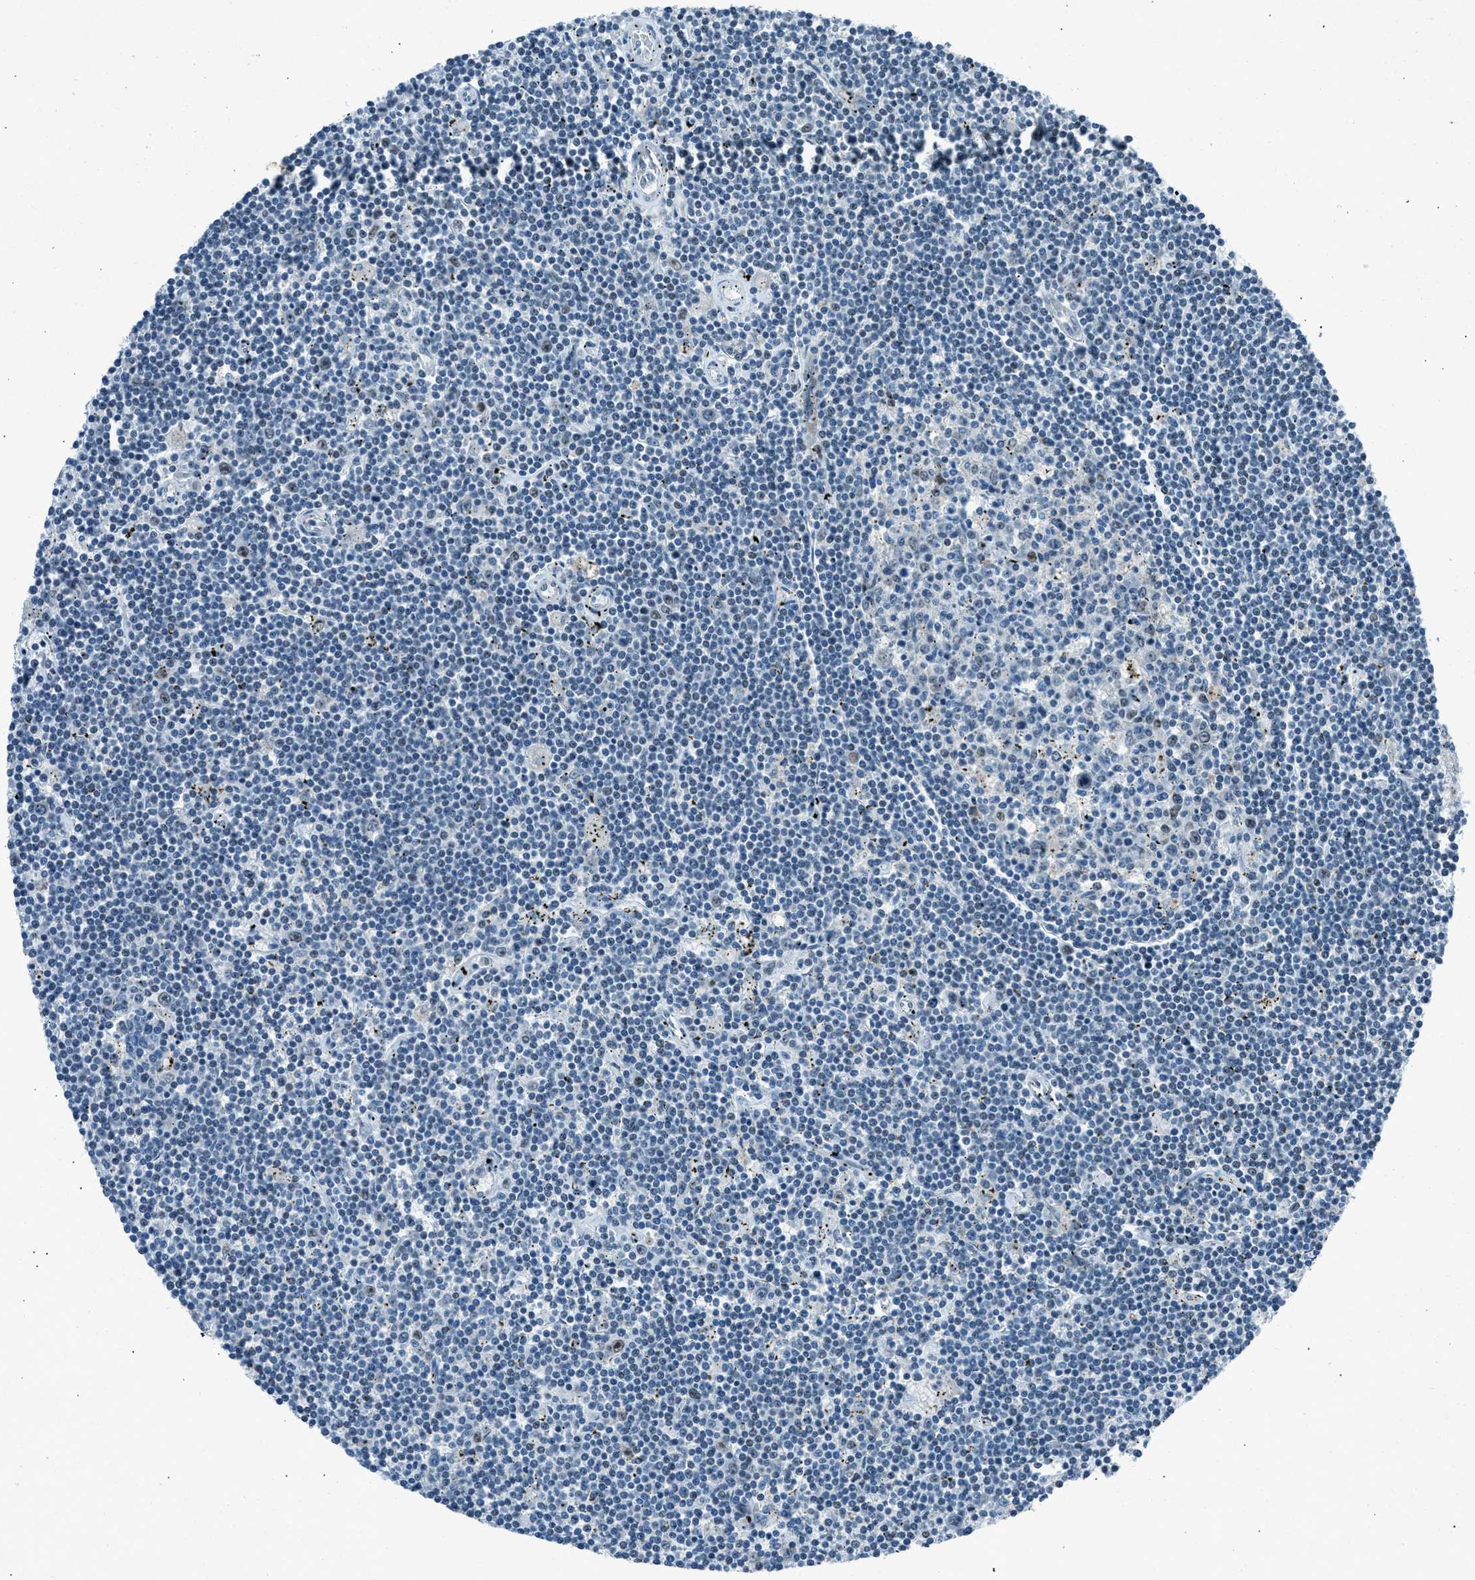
{"staining": {"intensity": "negative", "quantity": "none", "location": "none"}, "tissue": "lymphoma", "cell_type": "Tumor cells", "image_type": "cancer", "snomed": [{"axis": "morphology", "description": "Malignant lymphoma, non-Hodgkin's type, Low grade"}, {"axis": "topography", "description": "Spleen"}], "caption": "IHC micrograph of neoplastic tissue: lymphoma stained with DAB (3,3'-diaminobenzidine) reveals no significant protein positivity in tumor cells.", "gene": "ADCY1", "patient": {"sex": "male", "age": 76}}